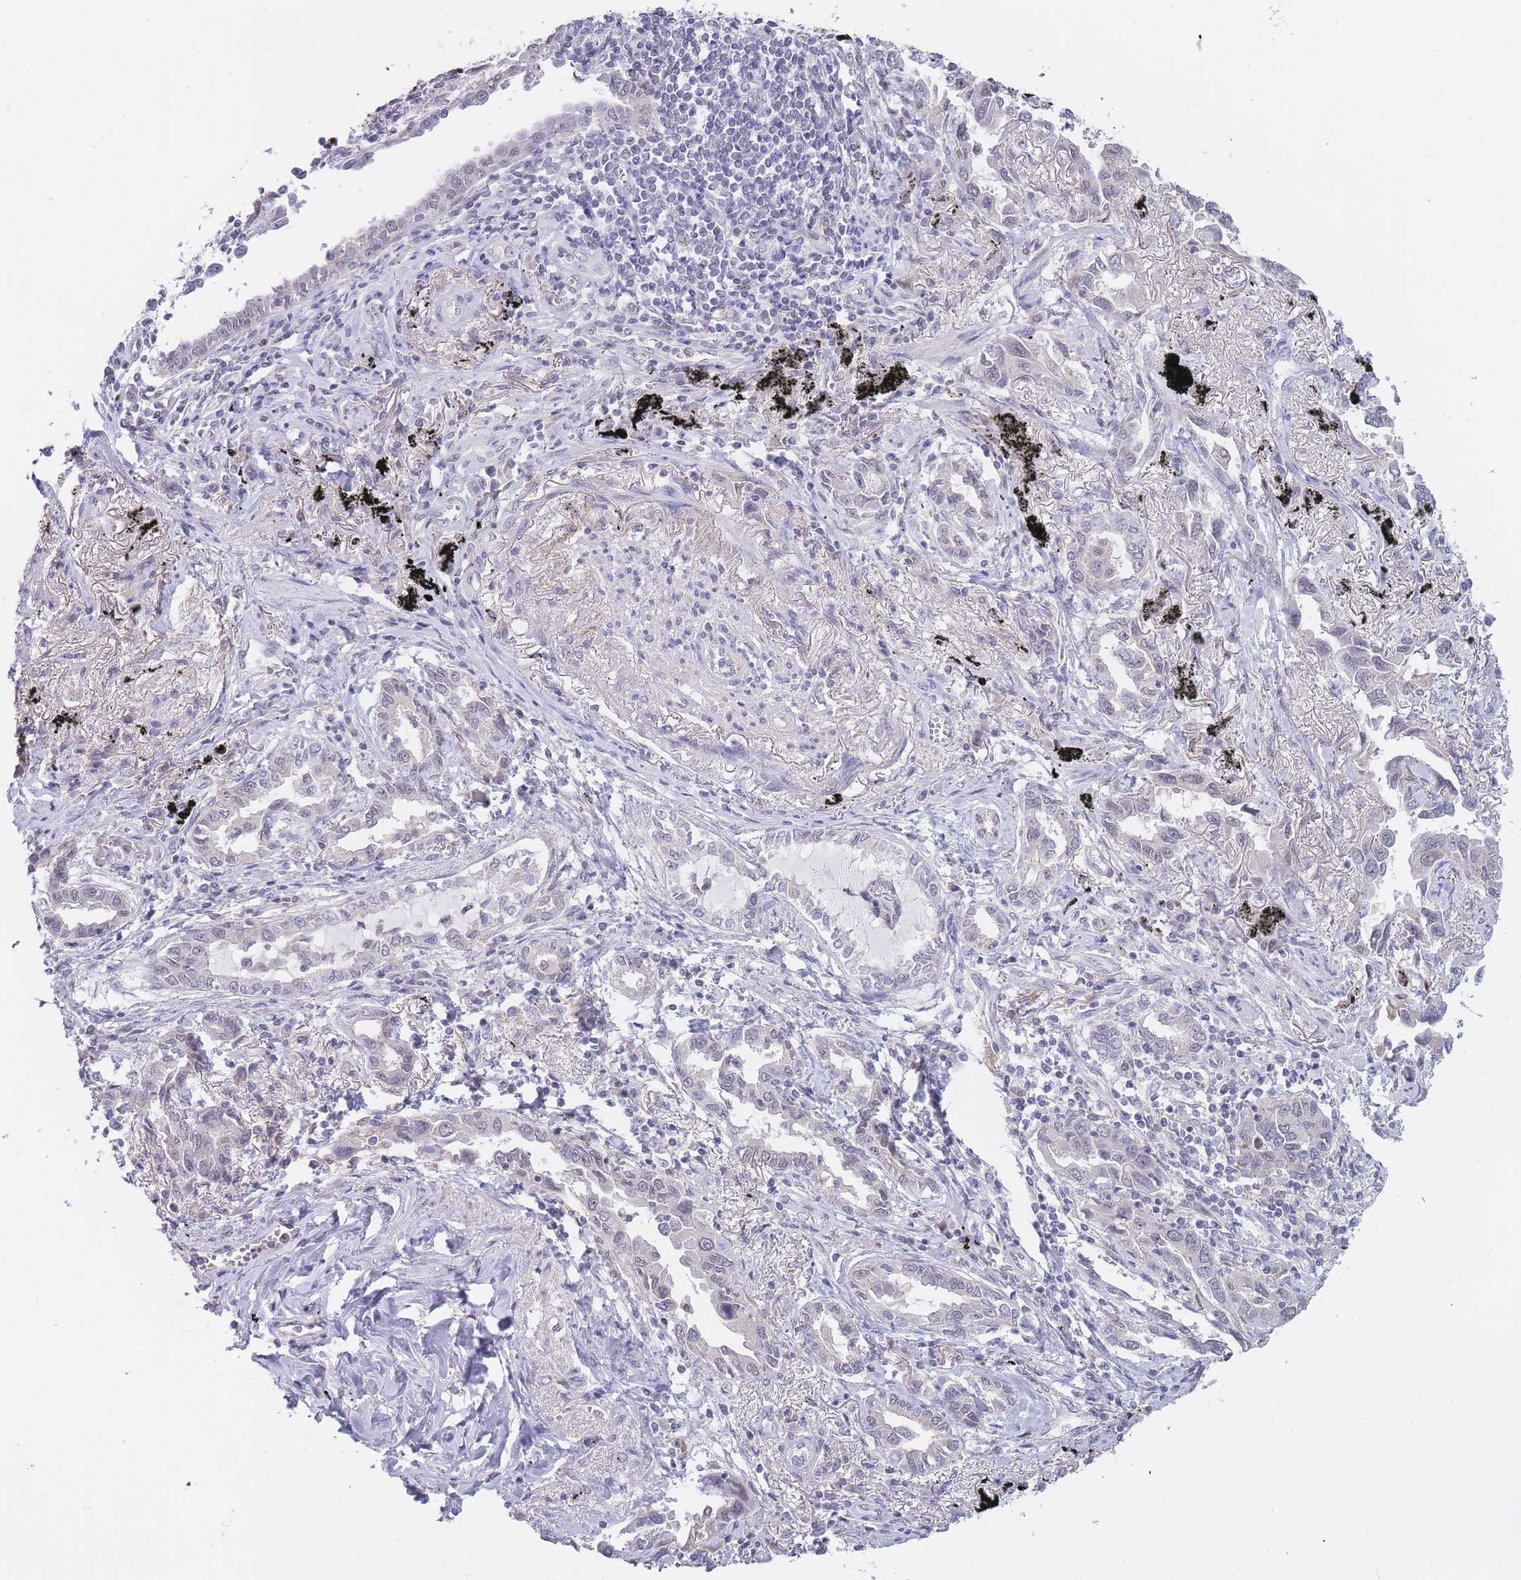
{"staining": {"intensity": "weak", "quantity": "<25%", "location": "nuclear"}, "tissue": "lung cancer", "cell_type": "Tumor cells", "image_type": "cancer", "snomed": [{"axis": "morphology", "description": "Adenocarcinoma, NOS"}, {"axis": "topography", "description": "Lung"}], "caption": "Immunohistochemical staining of lung cancer (adenocarcinoma) reveals no significant expression in tumor cells.", "gene": "GOLGA6L25", "patient": {"sex": "male", "age": 67}}